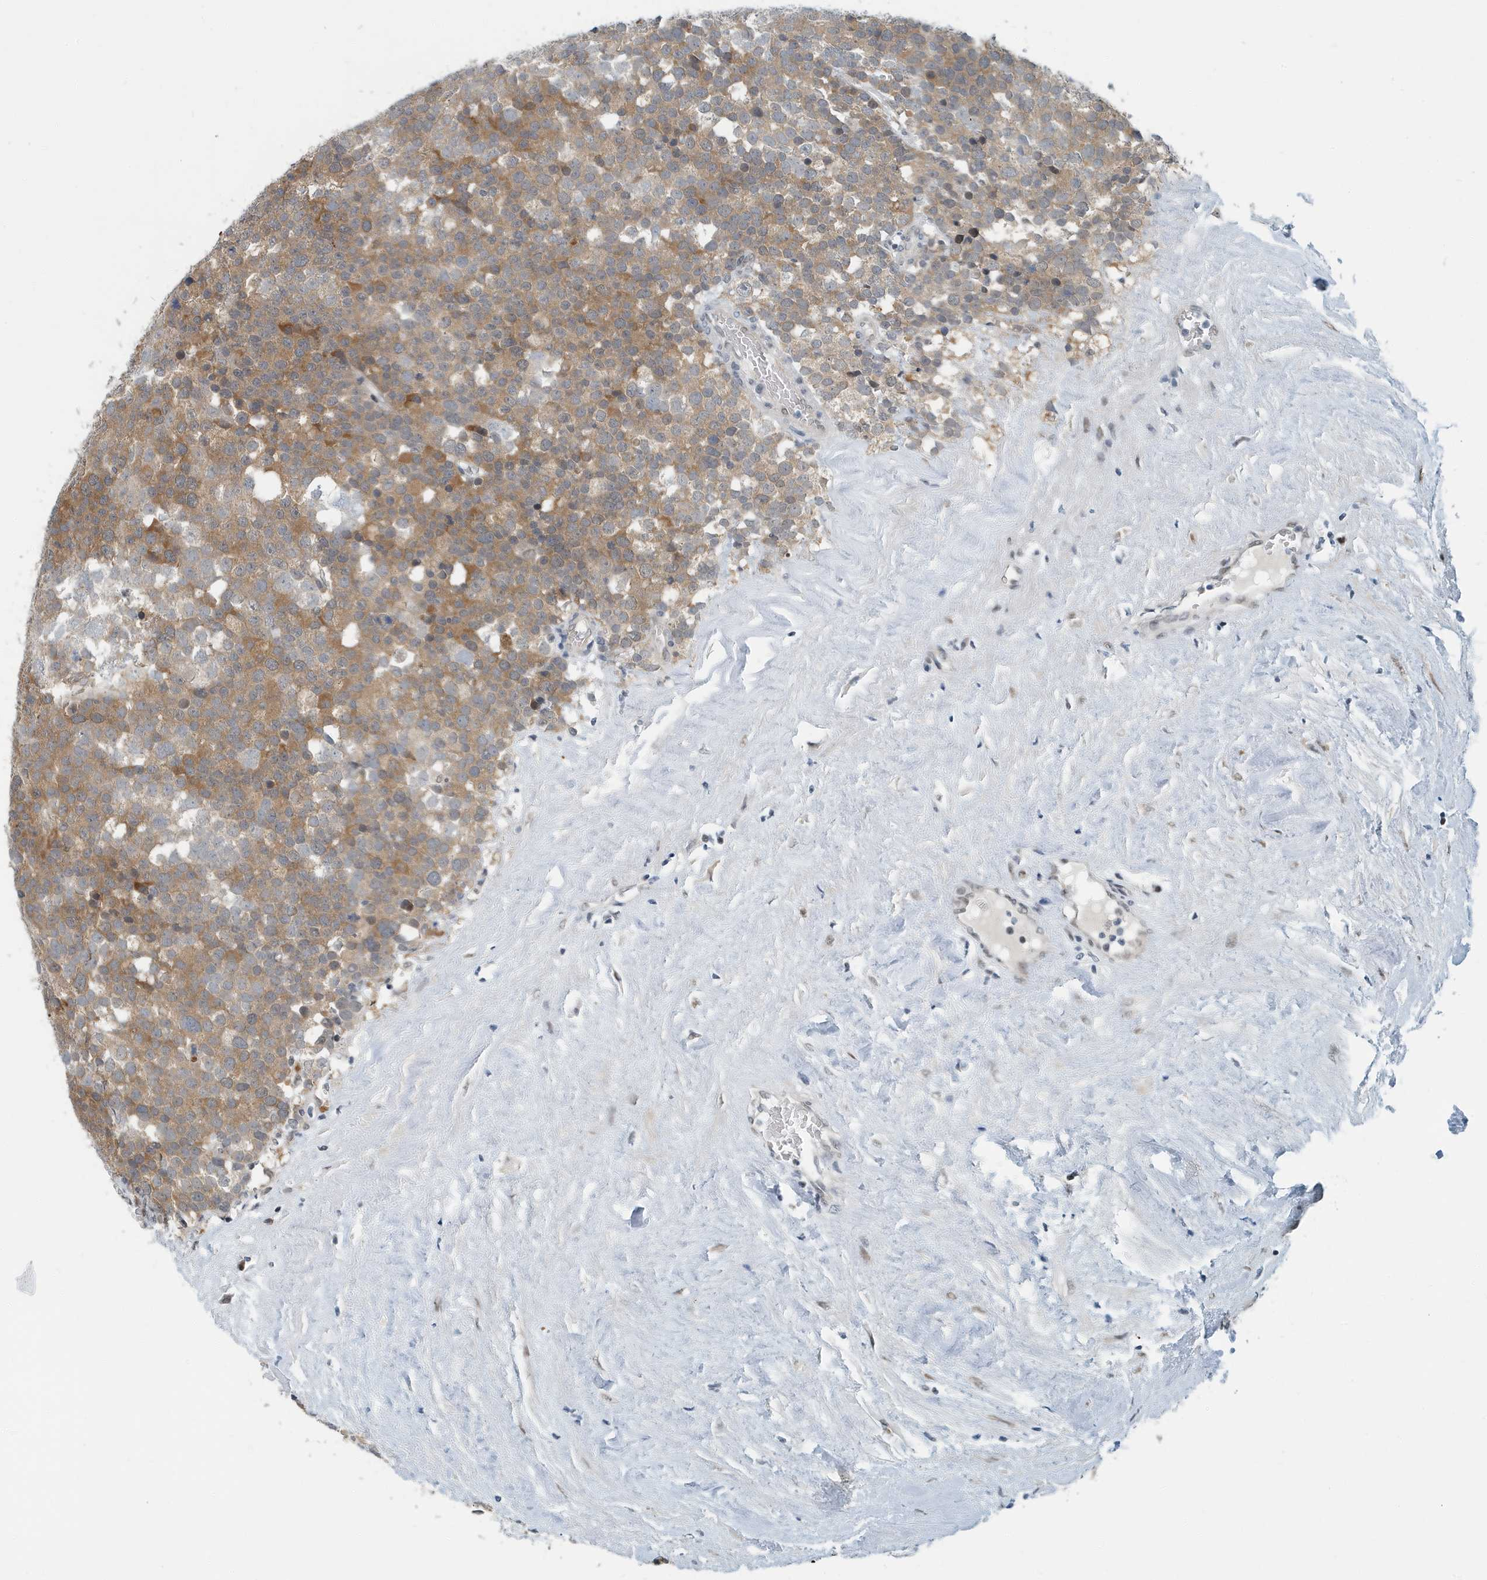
{"staining": {"intensity": "moderate", "quantity": ">75%", "location": "cytoplasmic/membranous"}, "tissue": "testis cancer", "cell_type": "Tumor cells", "image_type": "cancer", "snomed": [{"axis": "morphology", "description": "Seminoma, NOS"}, {"axis": "topography", "description": "Testis"}], "caption": "IHC photomicrograph of testis seminoma stained for a protein (brown), which displays medium levels of moderate cytoplasmic/membranous positivity in about >75% of tumor cells.", "gene": "KIF15", "patient": {"sex": "male", "age": 71}}